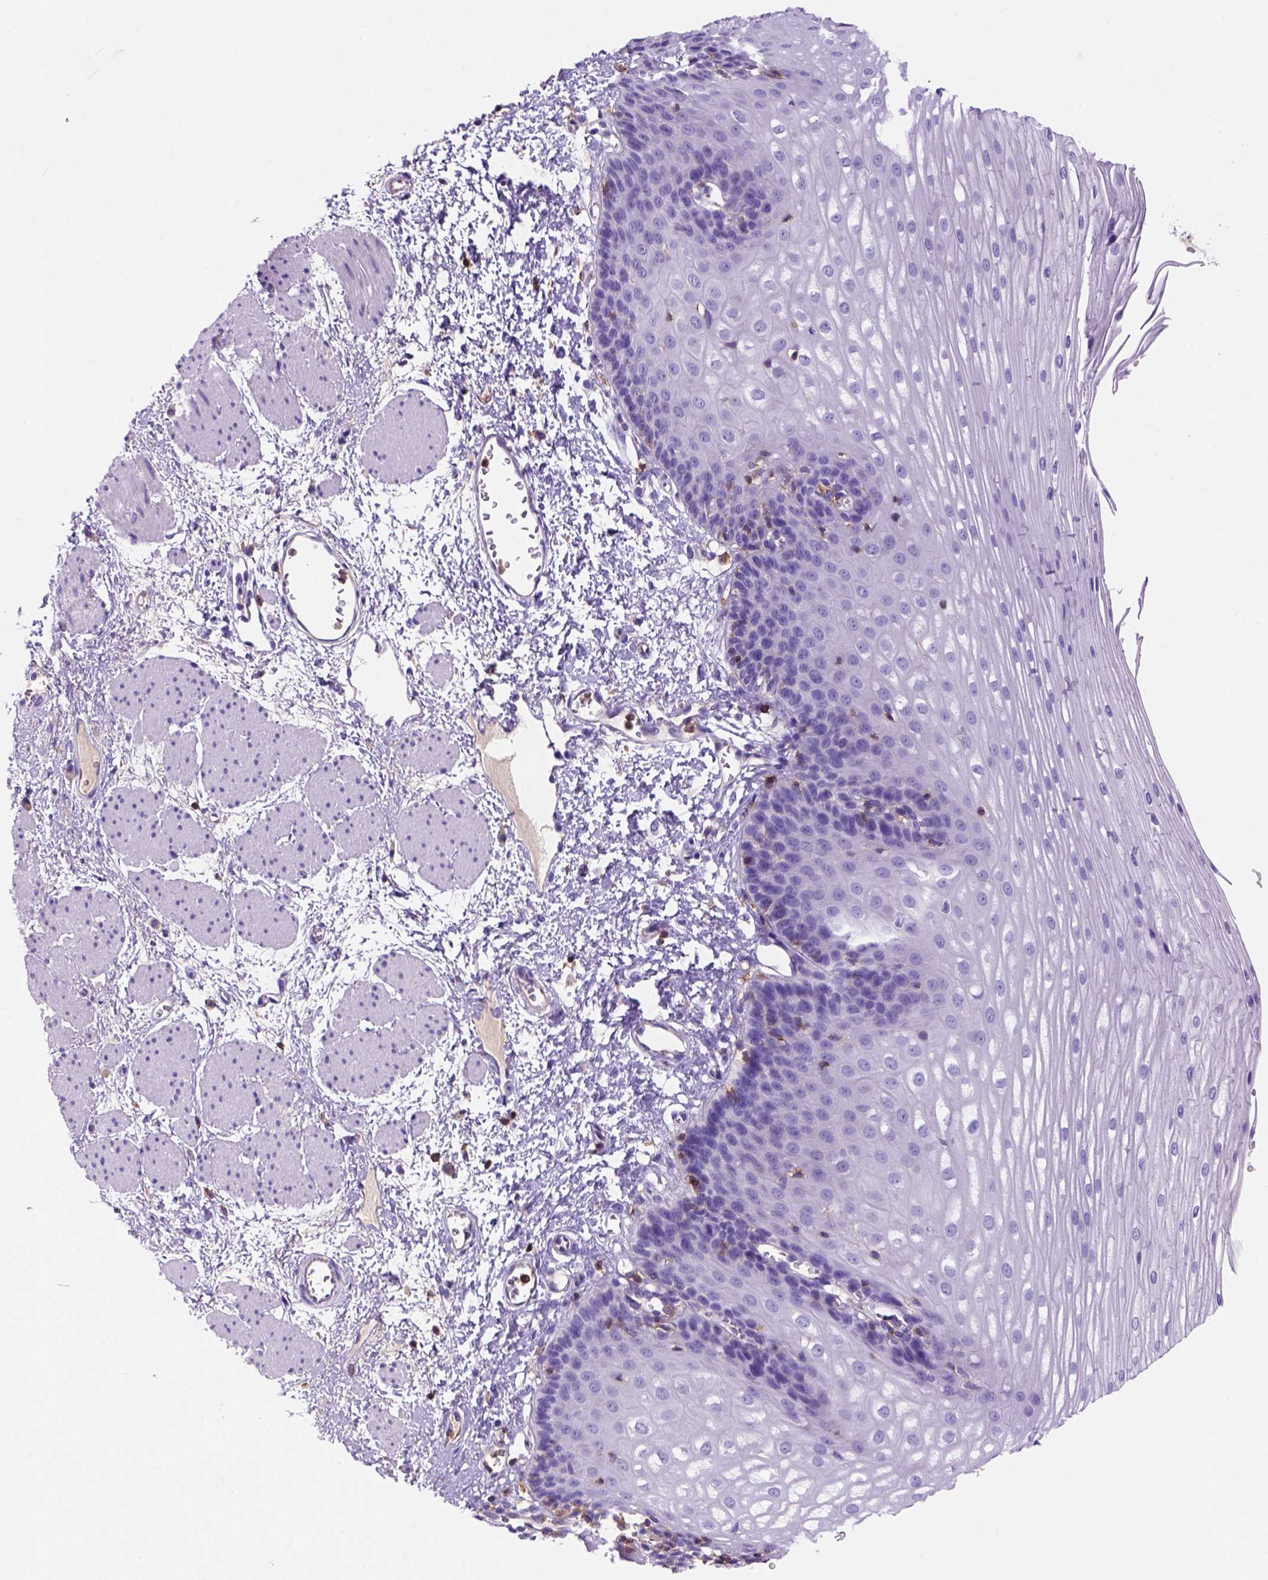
{"staining": {"intensity": "negative", "quantity": "none", "location": "none"}, "tissue": "esophagus", "cell_type": "Squamous epithelial cells", "image_type": "normal", "snomed": [{"axis": "morphology", "description": "Normal tissue, NOS"}, {"axis": "topography", "description": "Esophagus"}], "caption": "The image demonstrates no significant expression in squamous epithelial cells of esophagus.", "gene": "INPP5D", "patient": {"sex": "male", "age": 62}}